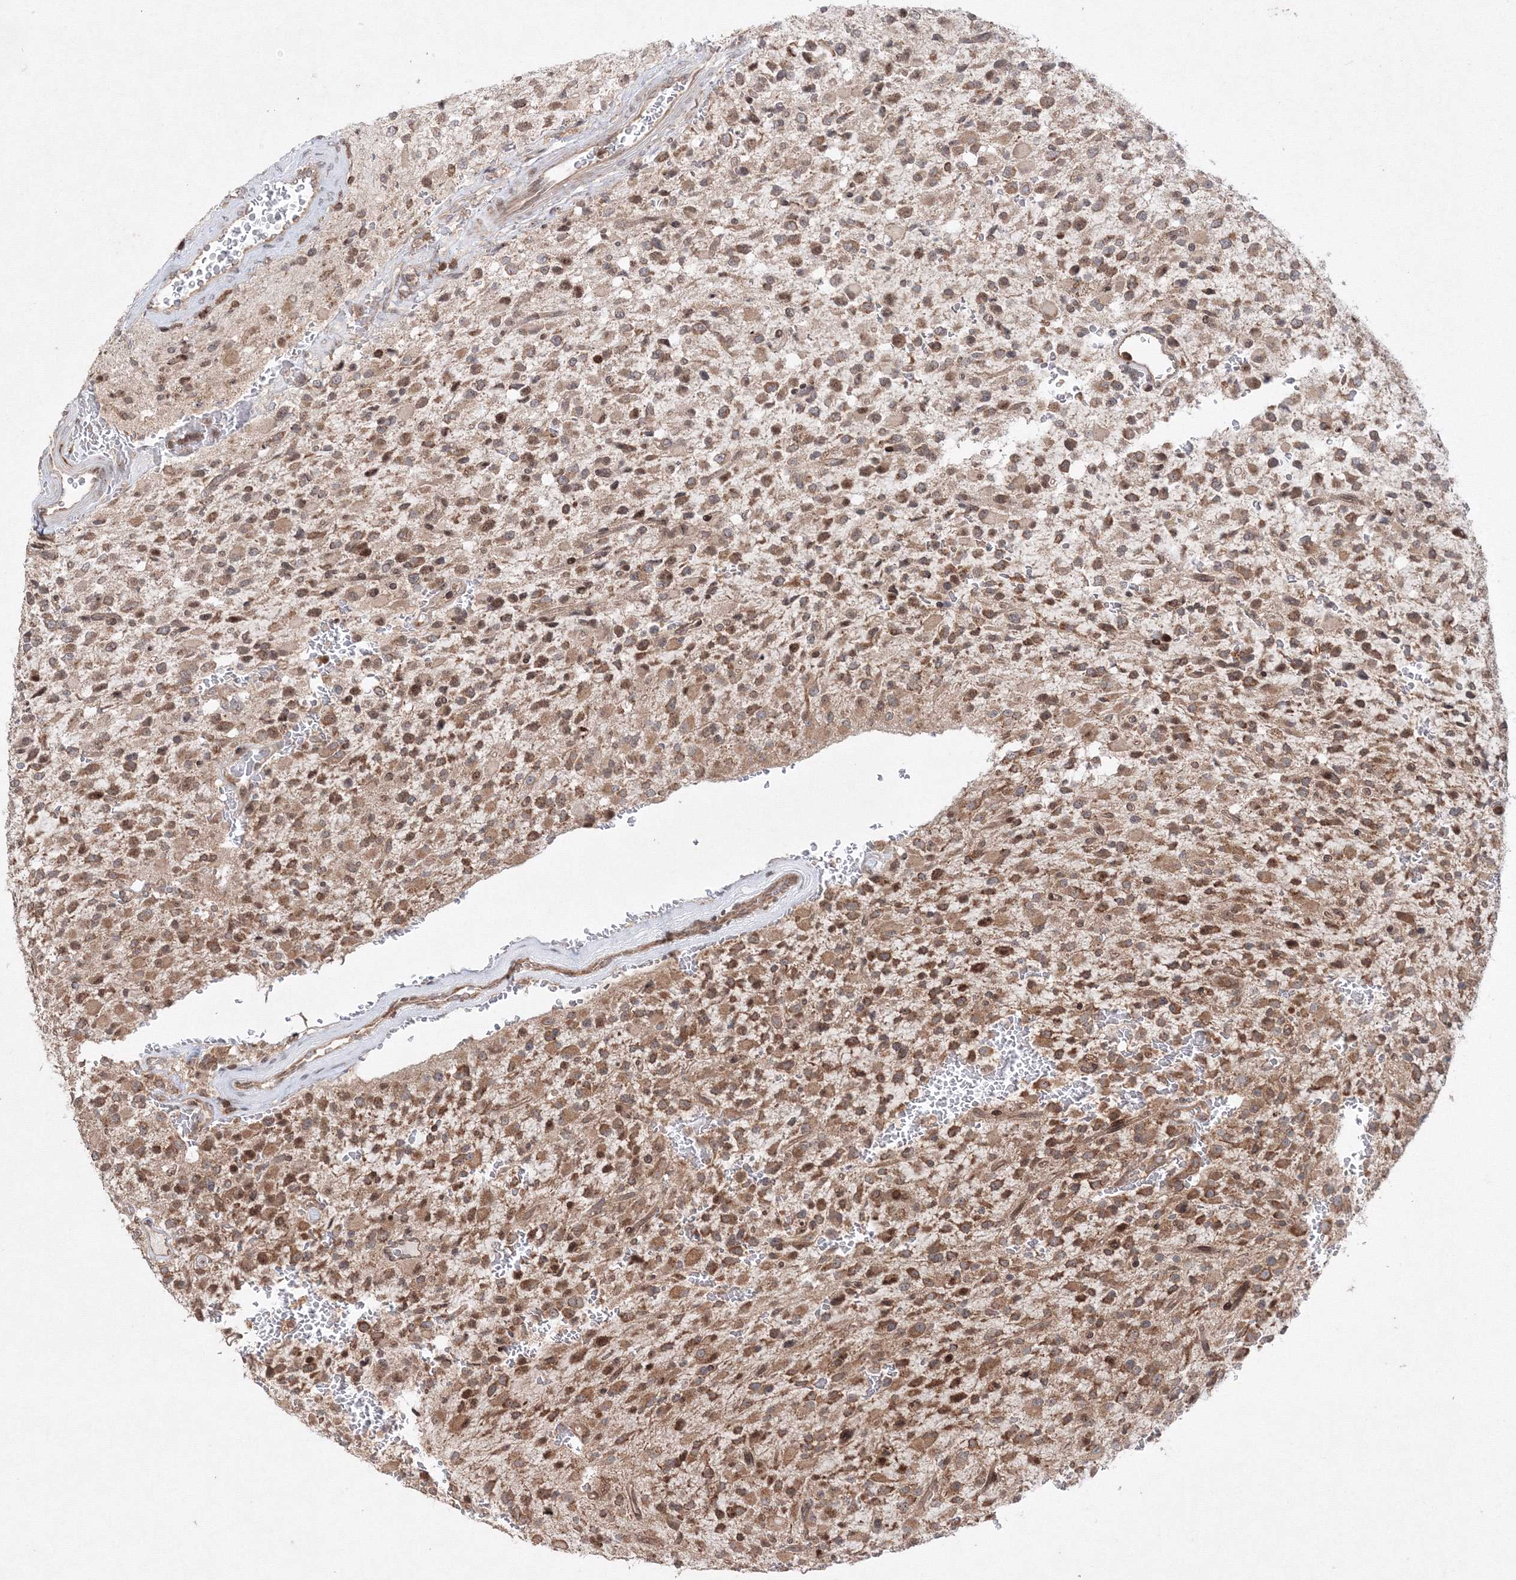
{"staining": {"intensity": "moderate", "quantity": ">75%", "location": "cytoplasmic/membranous"}, "tissue": "glioma", "cell_type": "Tumor cells", "image_type": "cancer", "snomed": [{"axis": "morphology", "description": "Glioma, malignant, High grade"}, {"axis": "topography", "description": "Brain"}], "caption": "Malignant glioma (high-grade) stained with a brown dye shows moderate cytoplasmic/membranous positive staining in approximately >75% of tumor cells.", "gene": "MKRN2", "patient": {"sex": "male", "age": 34}}